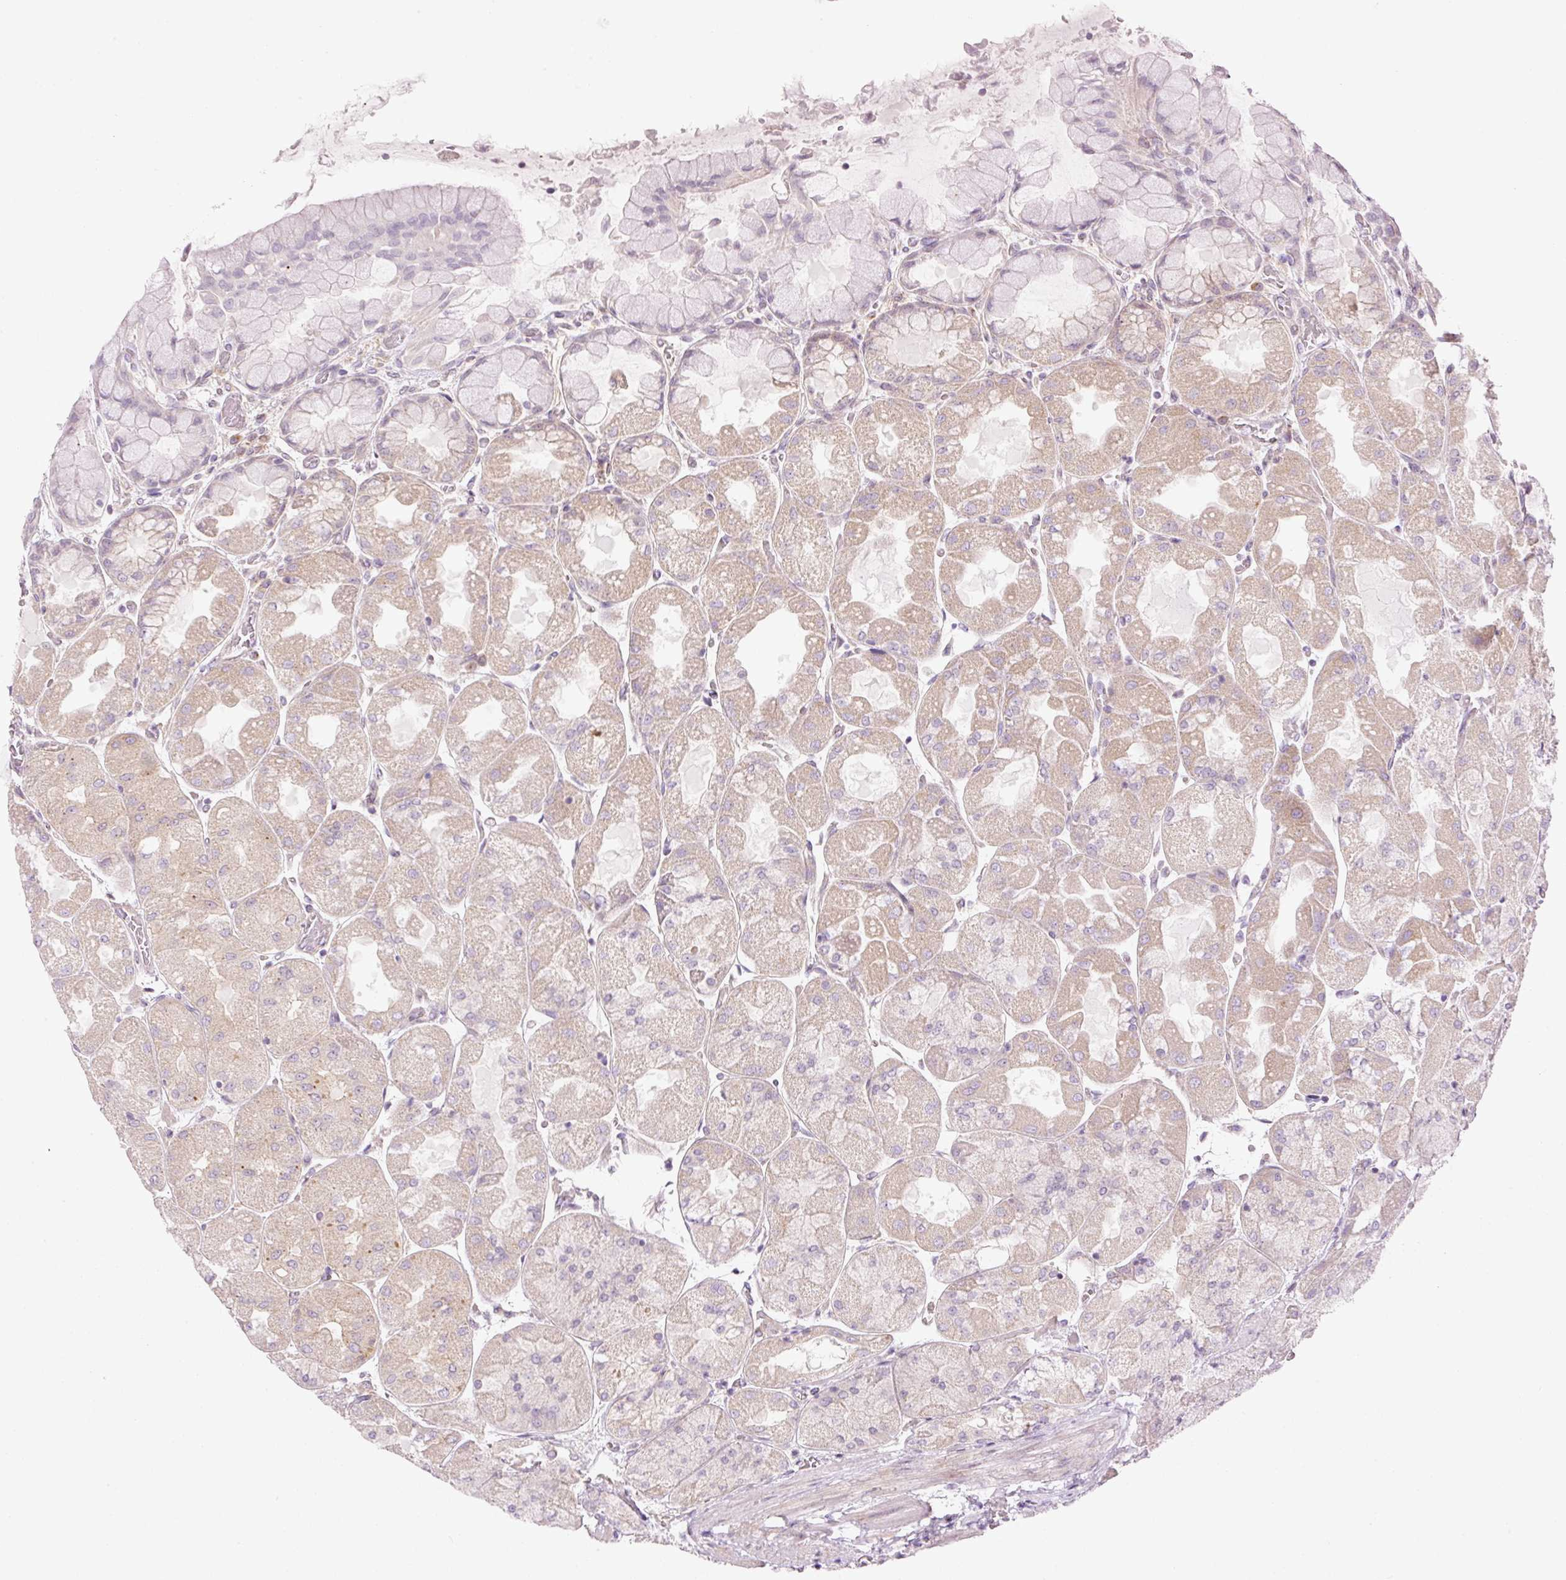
{"staining": {"intensity": "moderate", "quantity": "25%-75%", "location": "cytoplasmic/membranous,nuclear"}, "tissue": "stomach", "cell_type": "Glandular cells", "image_type": "normal", "snomed": [{"axis": "morphology", "description": "Normal tissue, NOS"}, {"axis": "topography", "description": "Stomach"}], "caption": "IHC image of benign stomach stained for a protein (brown), which exhibits medium levels of moderate cytoplasmic/membranous,nuclear staining in about 25%-75% of glandular cells.", "gene": "MZT2A", "patient": {"sex": "female", "age": 61}}